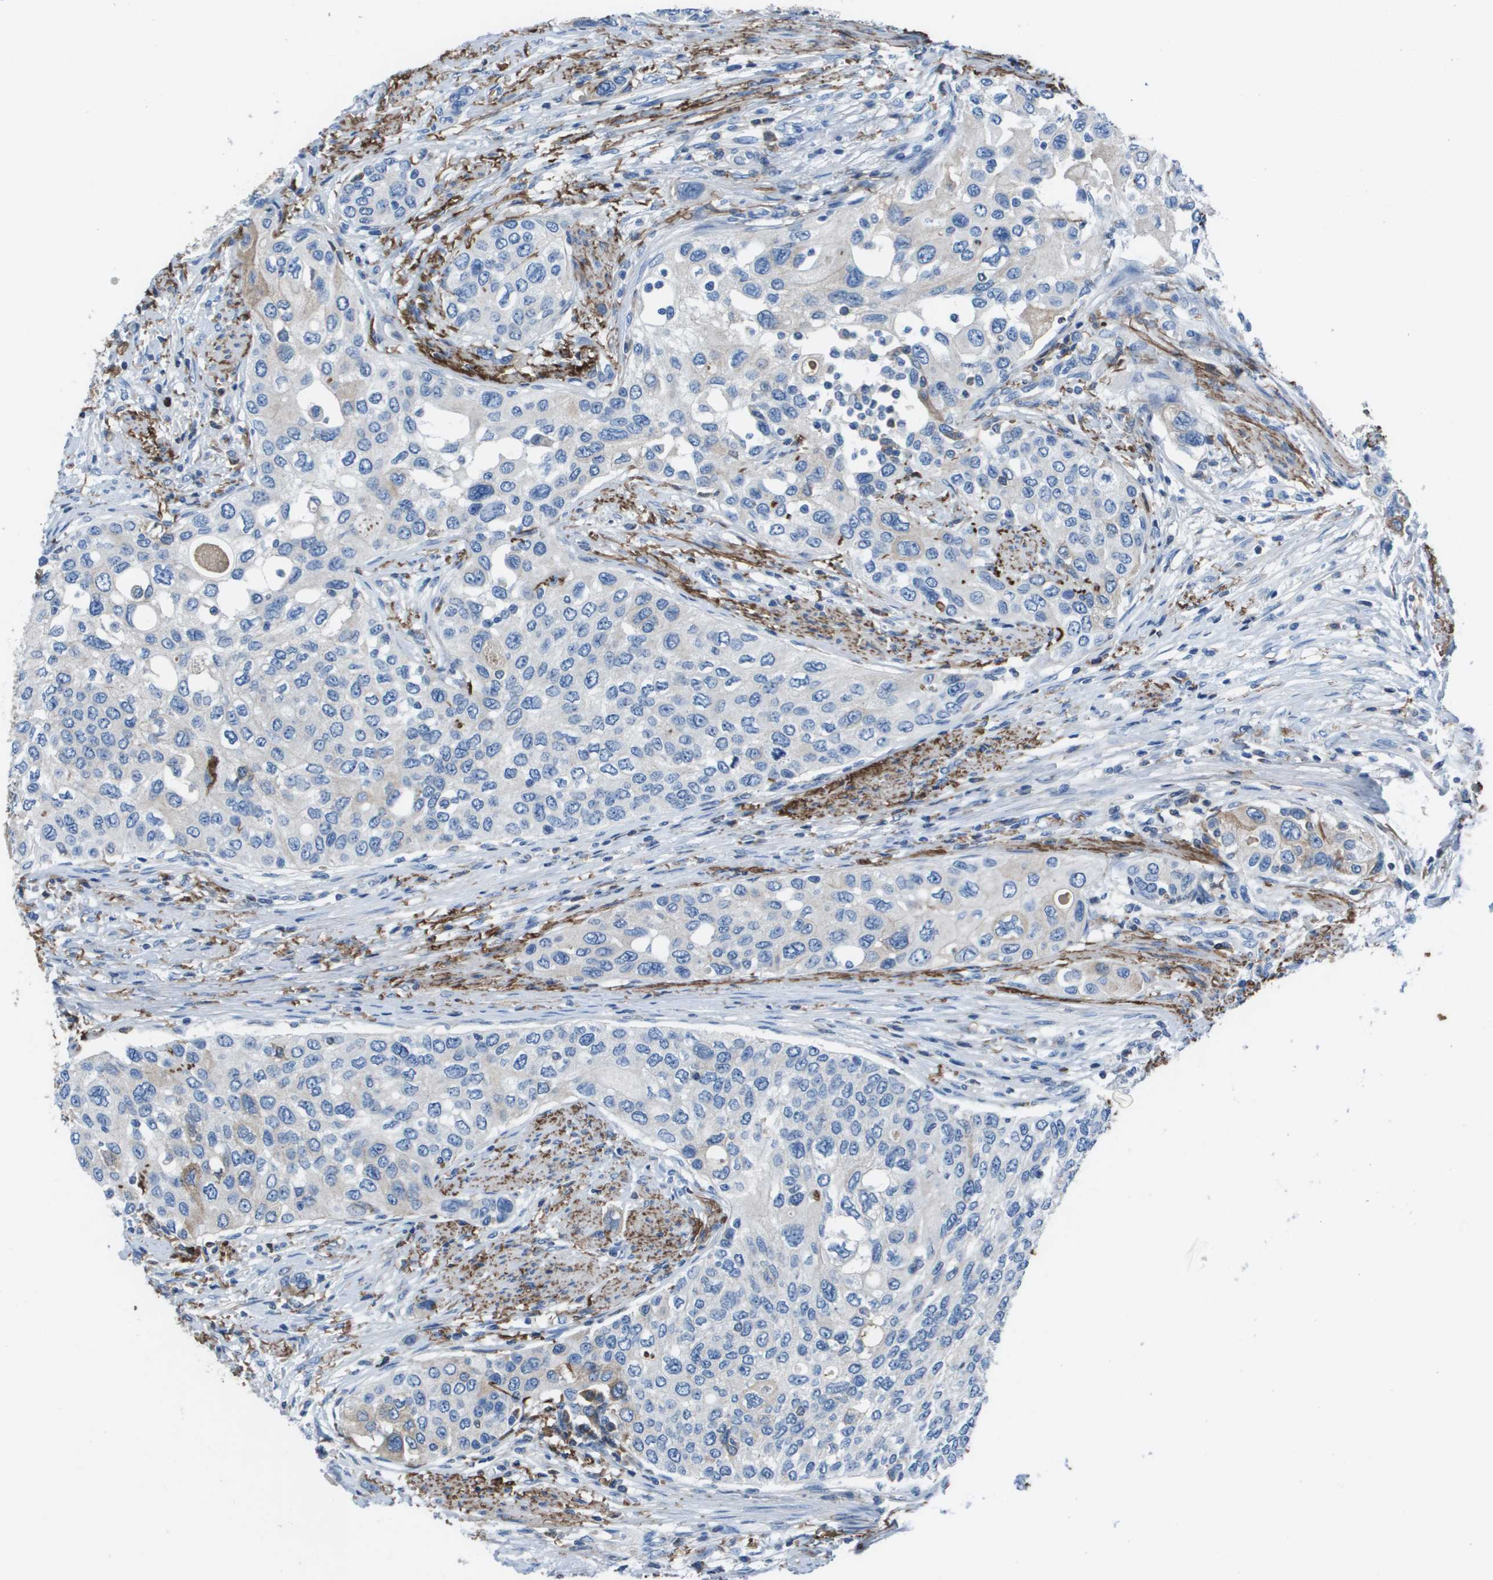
{"staining": {"intensity": "negative", "quantity": "none", "location": "none"}, "tissue": "urothelial cancer", "cell_type": "Tumor cells", "image_type": "cancer", "snomed": [{"axis": "morphology", "description": "Urothelial carcinoma, High grade"}, {"axis": "topography", "description": "Urinary bladder"}], "caption": "DAB (3,3'-diaminobenzidine) immunohistochemical staining of high-grade urothelial carcinoma displays no significant positivity in tumor cells. The staining is performed using DAB (3,3'-diaminobenzidine) brown chromogen with nuclei counter-stained in using hematoxylin.", "gene": "VTN", "patient": {"sex": "female", "age": 56}}